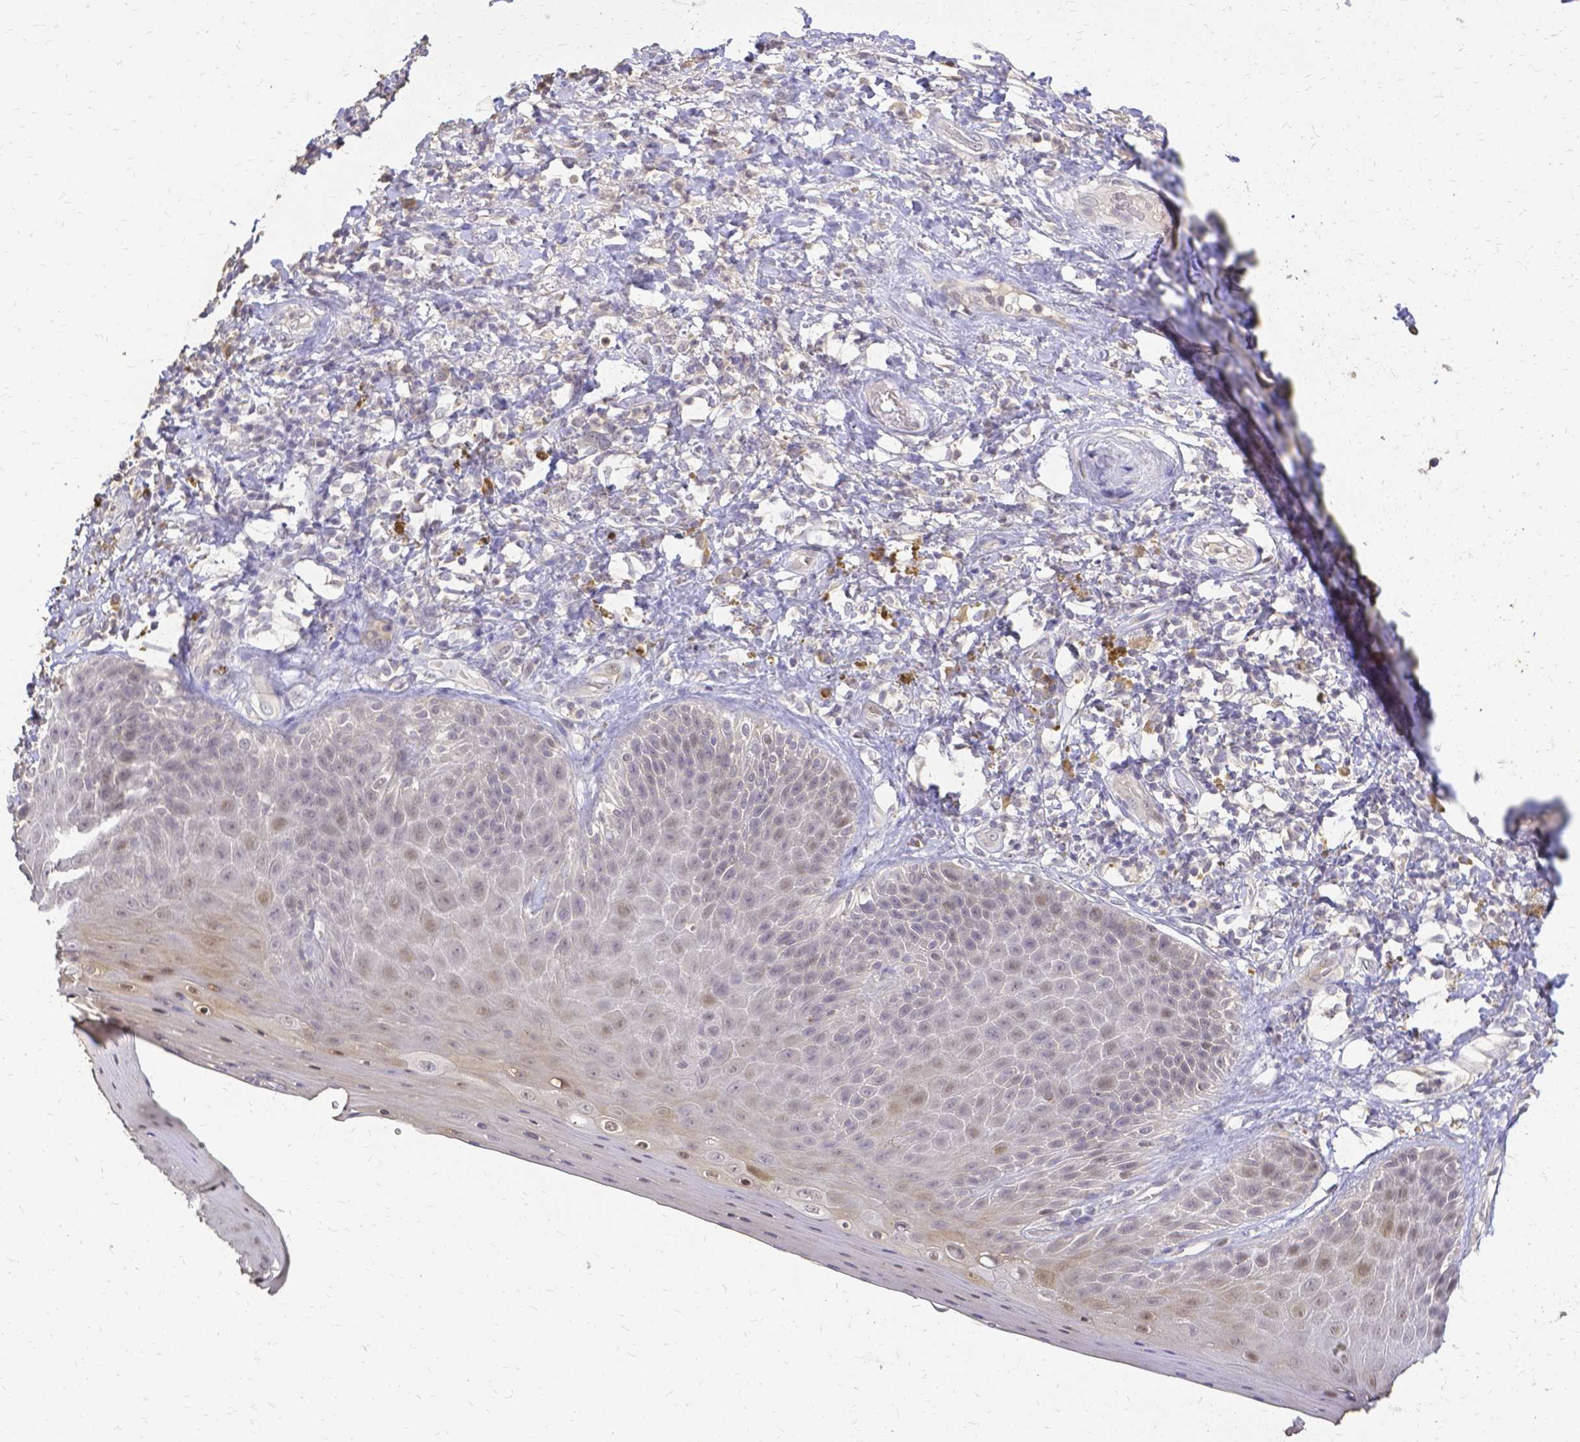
{"staining": {"intensity": "weak", "quantity": "<25%", "location": "nuclear"}, "tissue": "skin", "cell_type": "Epidermal cells", "image_type": "normal", "snomed": [{"axis": "morphology", "description": "Normal tissue, NOS"}, {"axis": "topography", "description": "Anal"}, {"axis": "topography", "description": "Peripheral nerve tissue"}], "caption": "Immunohistochemistry (IHC) of normal skin demonstrates no expression in epidermal cells. (IHC, brightfield microscopy, high magnification).", "gene": "CIB1", "patient": {"sex": "male", "age": 53}}